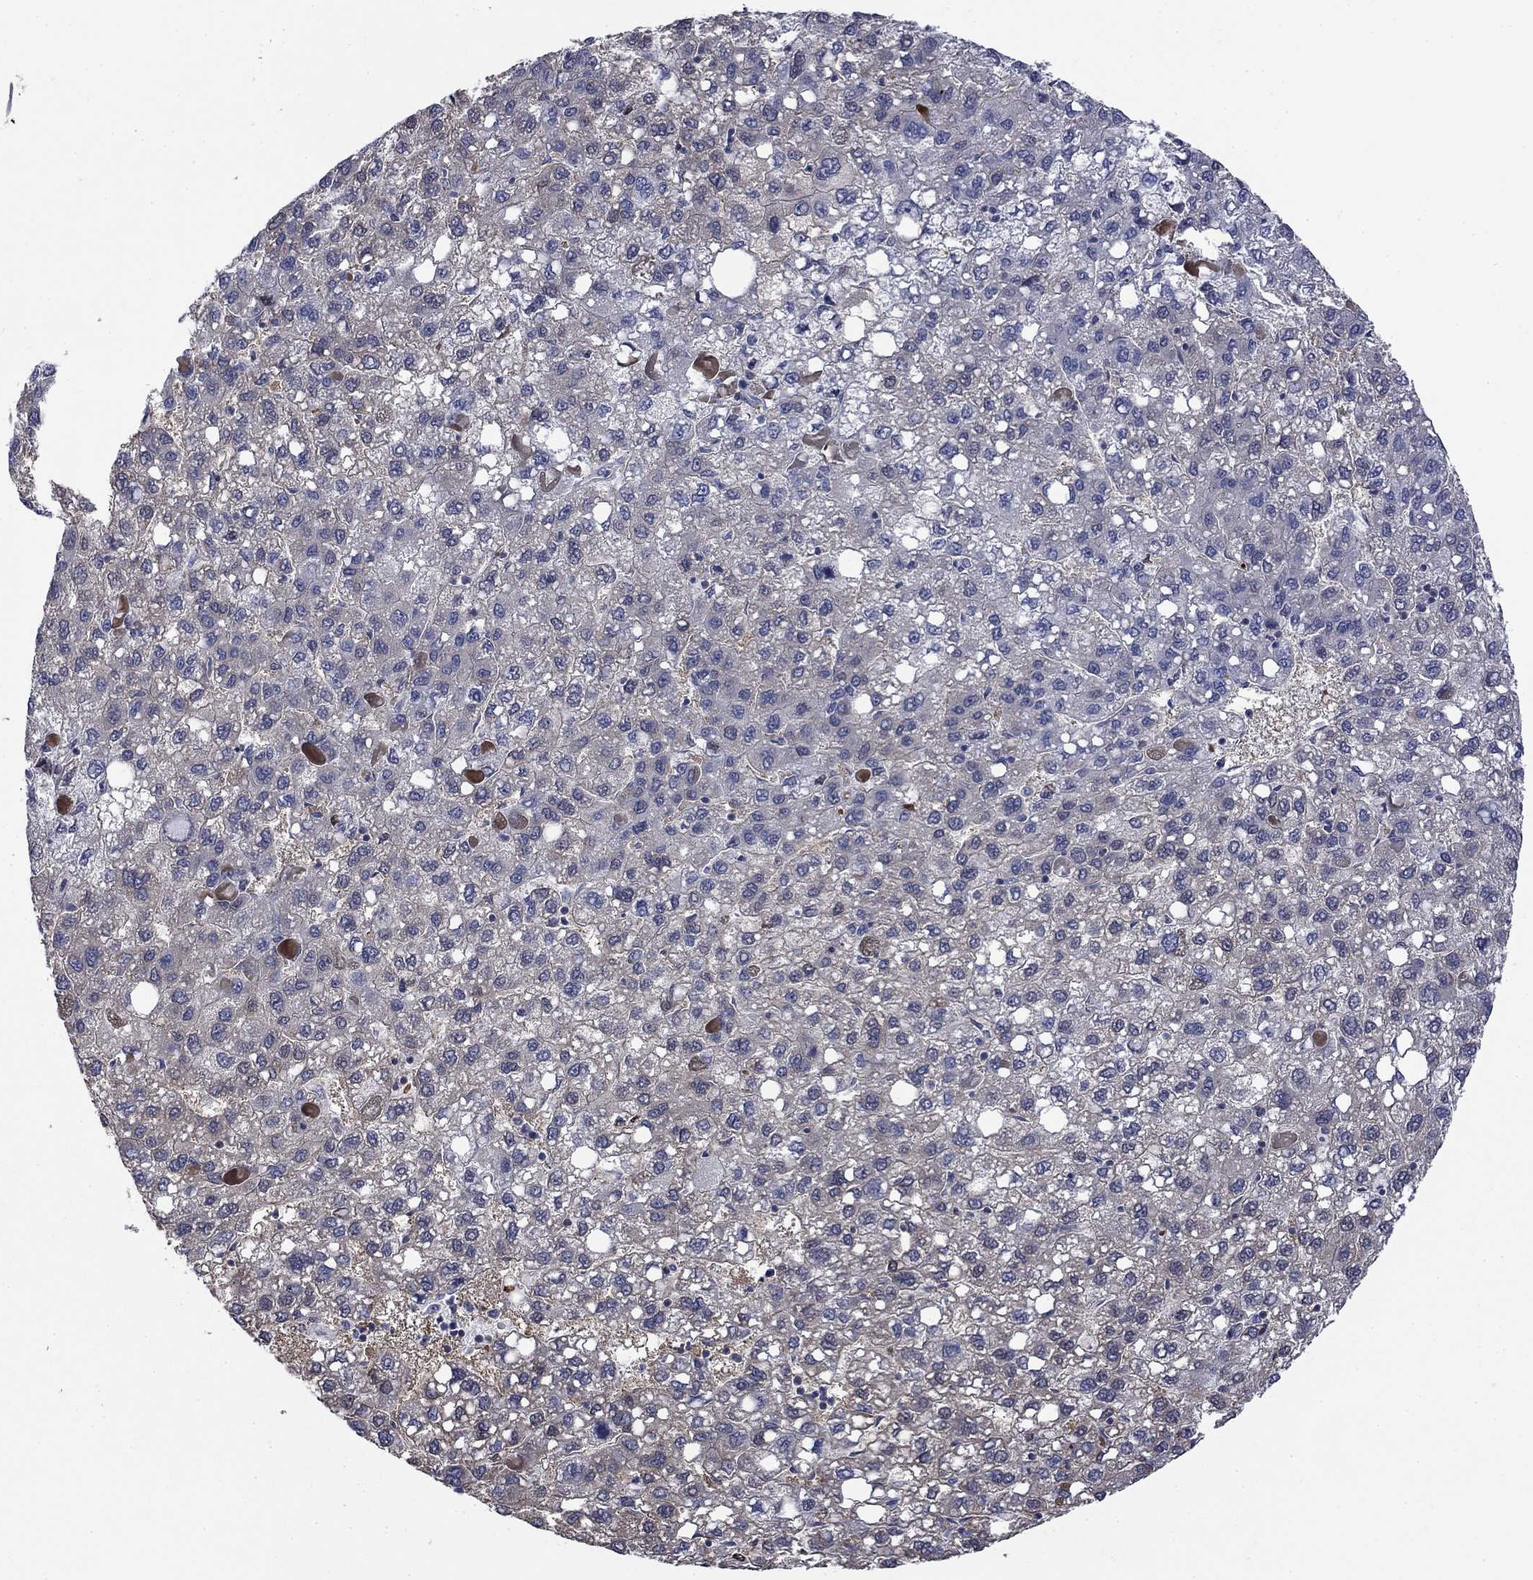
{"staining": {"intensity": "negative", "quantity": "none", "location": "none"}, "tissue": "liver cancer", "cell_type": "Tumor cells", "image_type": "cancer", "snomed": [{"axis": "morphology", "description": "Carcinoma, Hepatocellular, NOS"}, {"axis": "topography", "description": "Liver"}], "caption": "There is no significant staining in tumor cells of hepatocellular carcinoma (liver).", "gene": "PDZD2", "patient": {"sex": "female", "age": 82}}